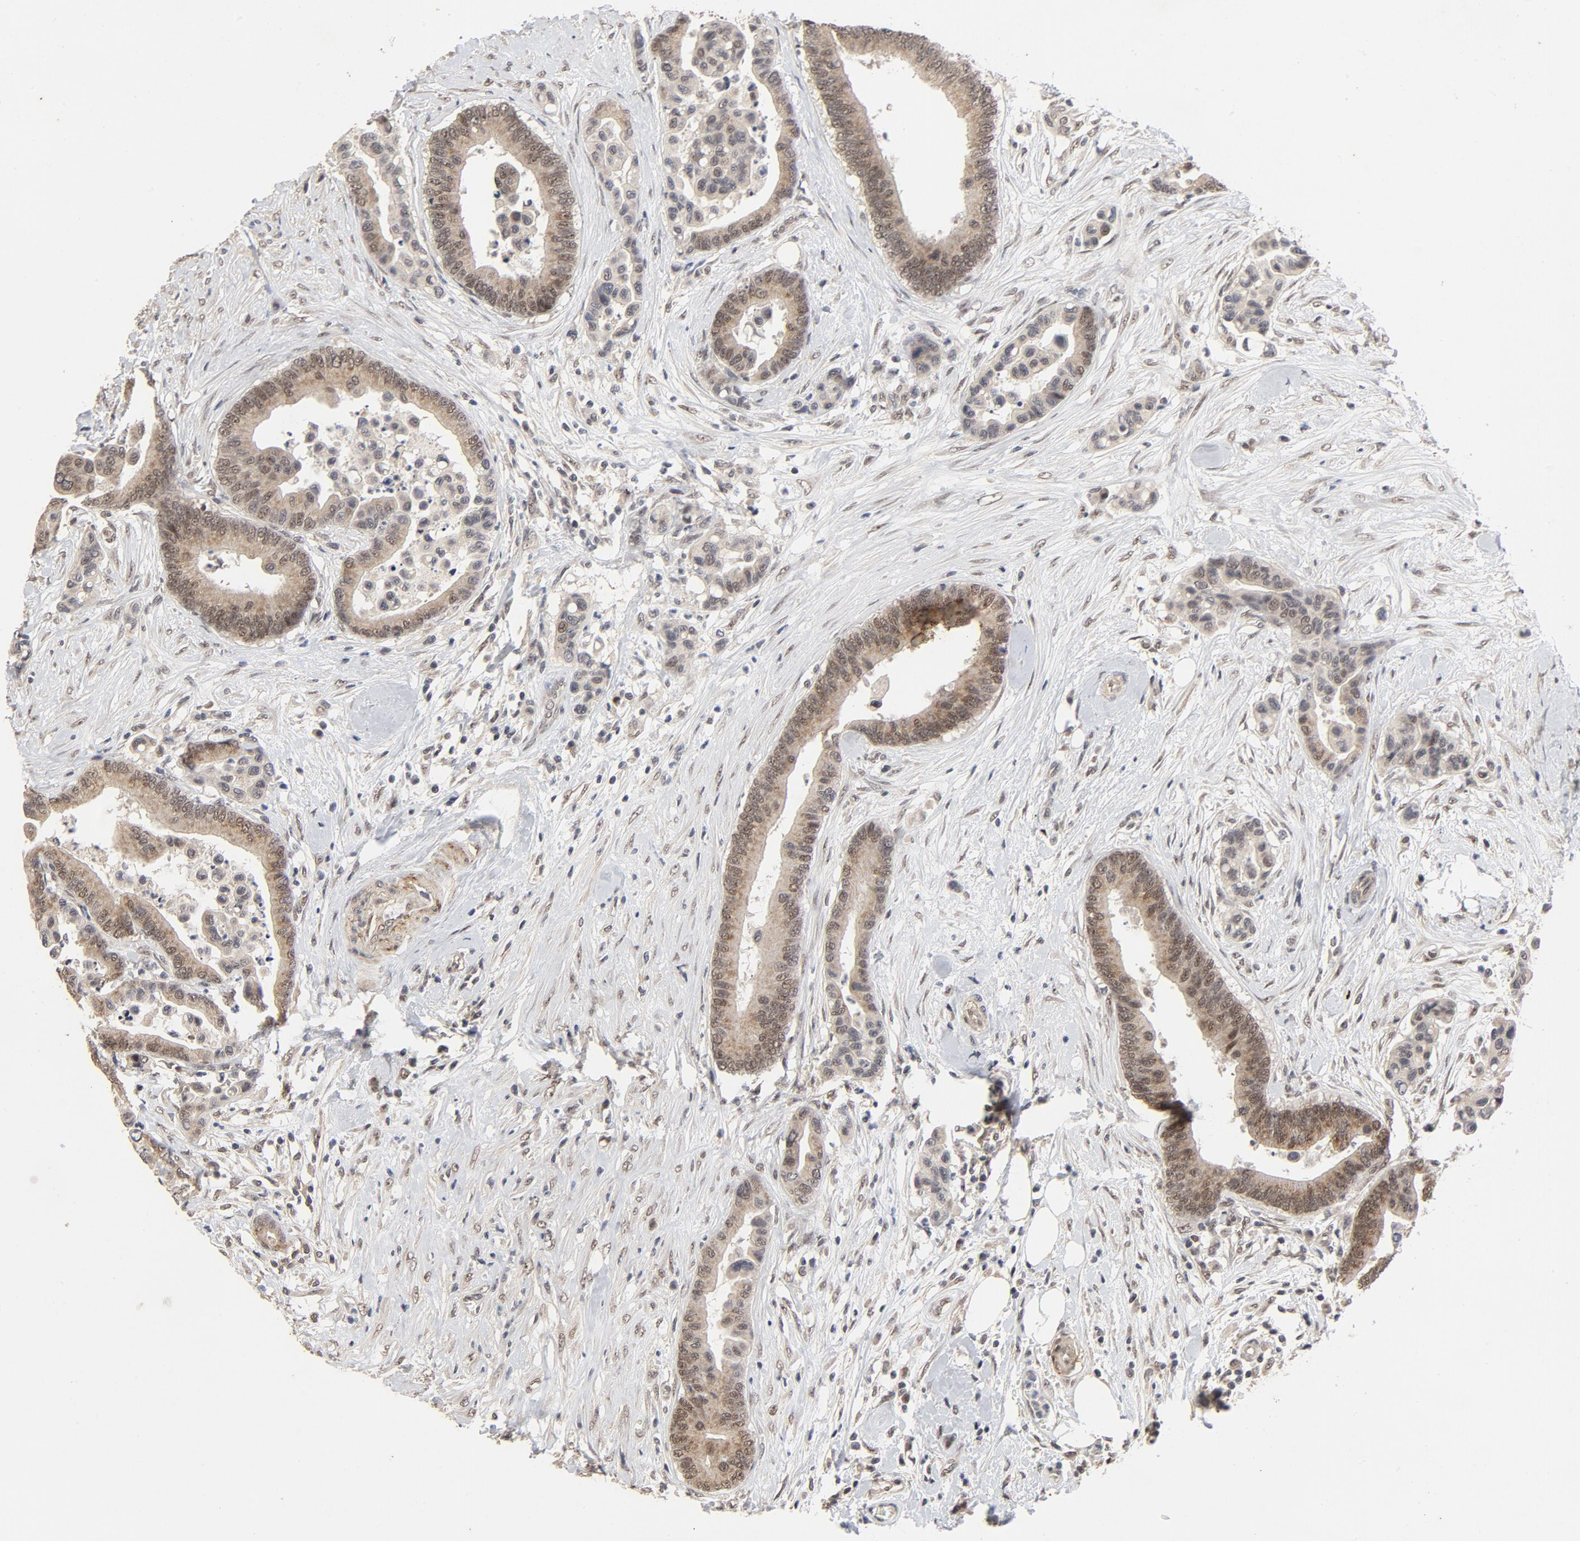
{"staining": {"intensity": "moderate", "quantity": ">75%", "location": "nuclear"}, "tissue": "colorectal cancer", "cell_type": "Tumor cells", "image_type": "cancer", "snomed": [{"axis": "morphology", "description": "Adenocarcinoma, NOS"}, {"axis": "topography", "description": "Colon"}], "caption": "The histopathology image shows staining of colorectal cancer, revealing moderate nuclear protein positivity (brown color) within tumor cells. The staining is performed using DAB brown chromogen to label protein expression. The nuclei are counter-stained blue using hematoxylin.", "gene": "ZKSCAN8", "patient": {"sex": "male", "age": 82}}